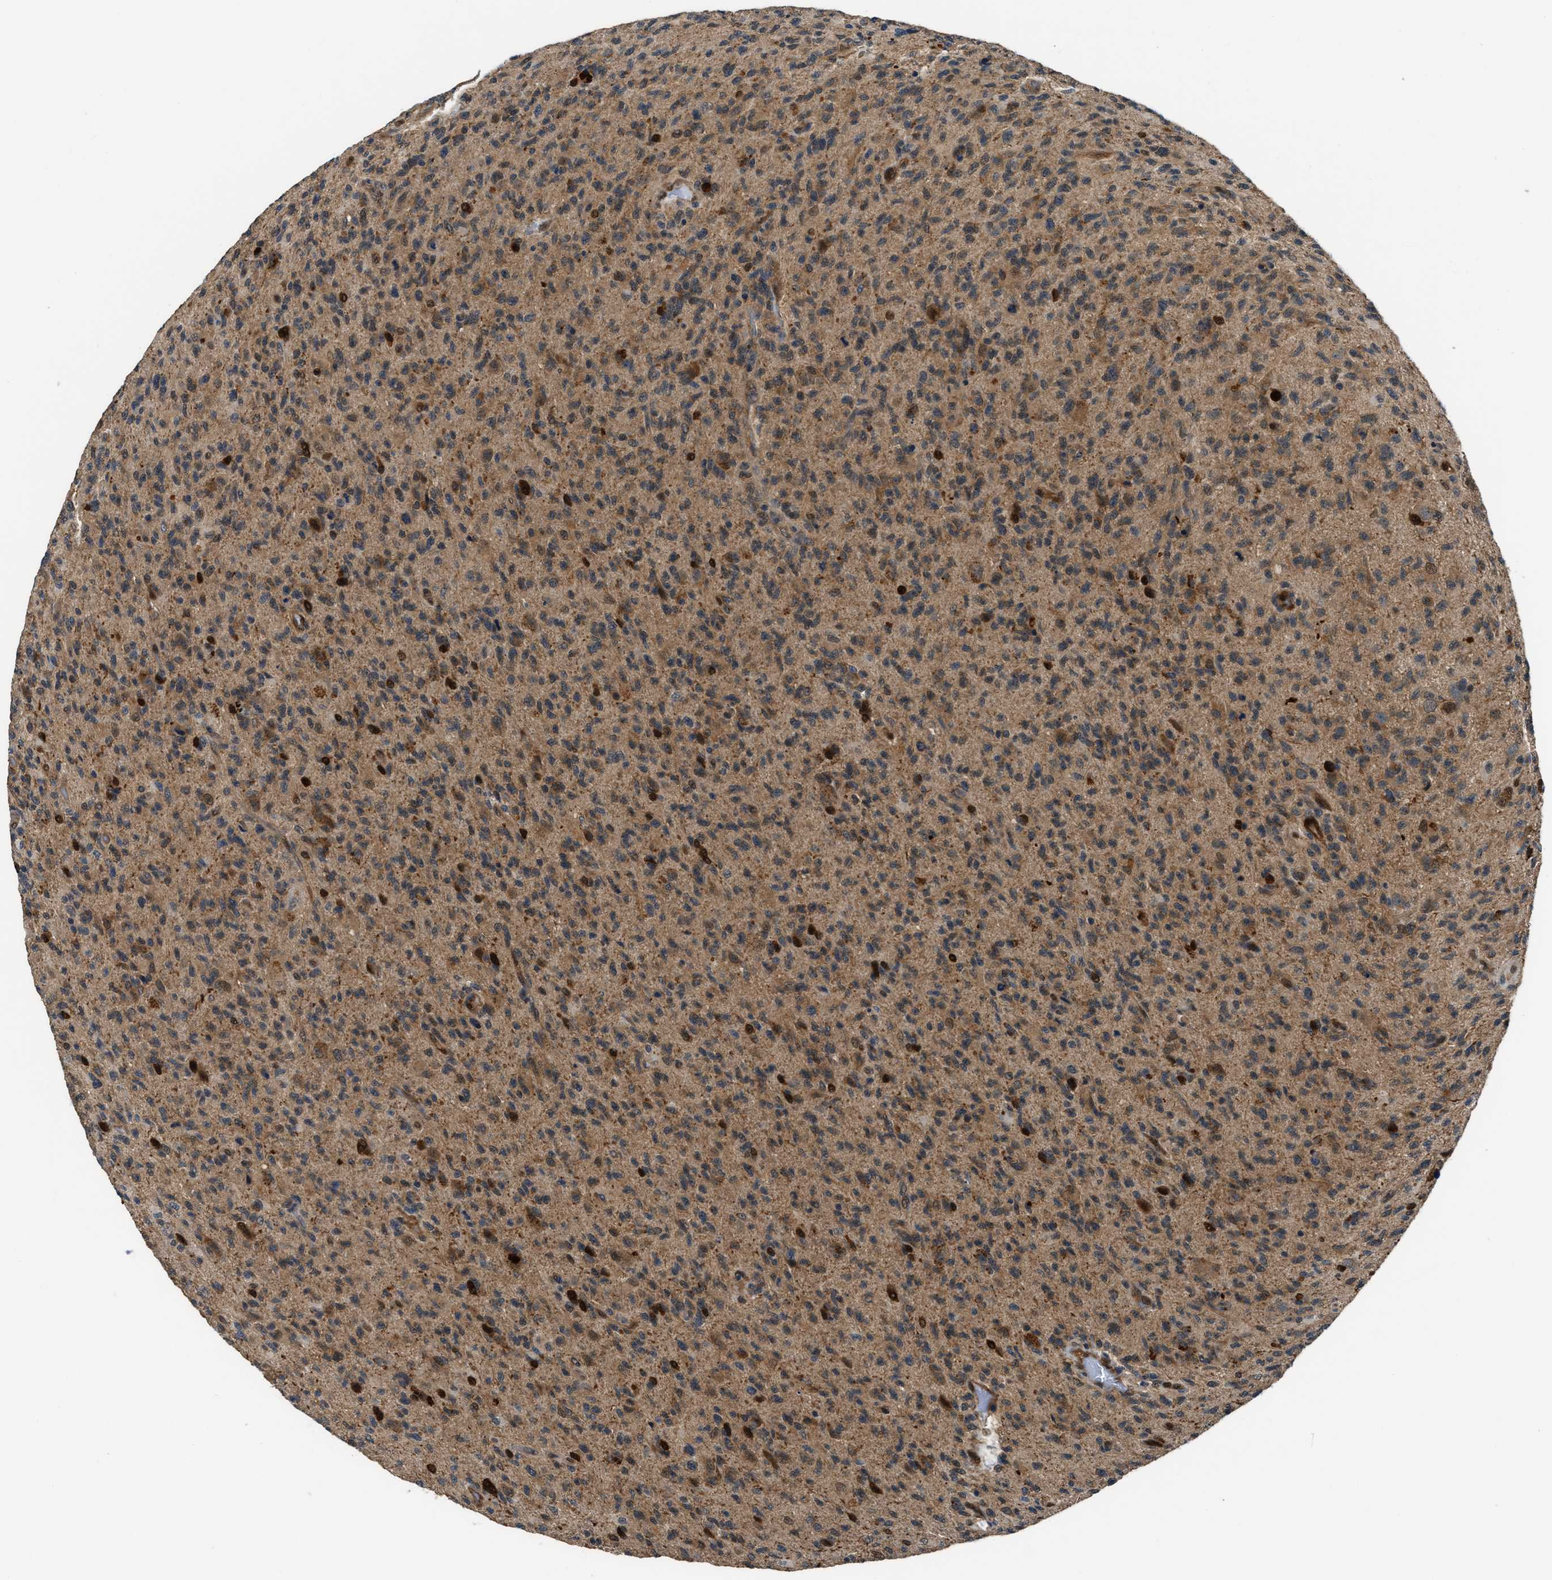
{"staining": {"intensity": "moderate", "quantity": ">75%", "location": "cytoplasmic/membranous"}, "tissue": "glioma", "cell_type": "Tumor cells", "image_type": "cancer", "snomed": [{"axis": "morphology", "description": "Glioma, malignant, High grade"}, {"axis": "topography", "description": "Brain"}], "caption": "Protein expression analysis of glioma shows moderate cytoplasmic/membranous staining in approximately >75% of tumor cells.", "gene": "PPA1", "patient": {"sex": "male", "age": 71}}